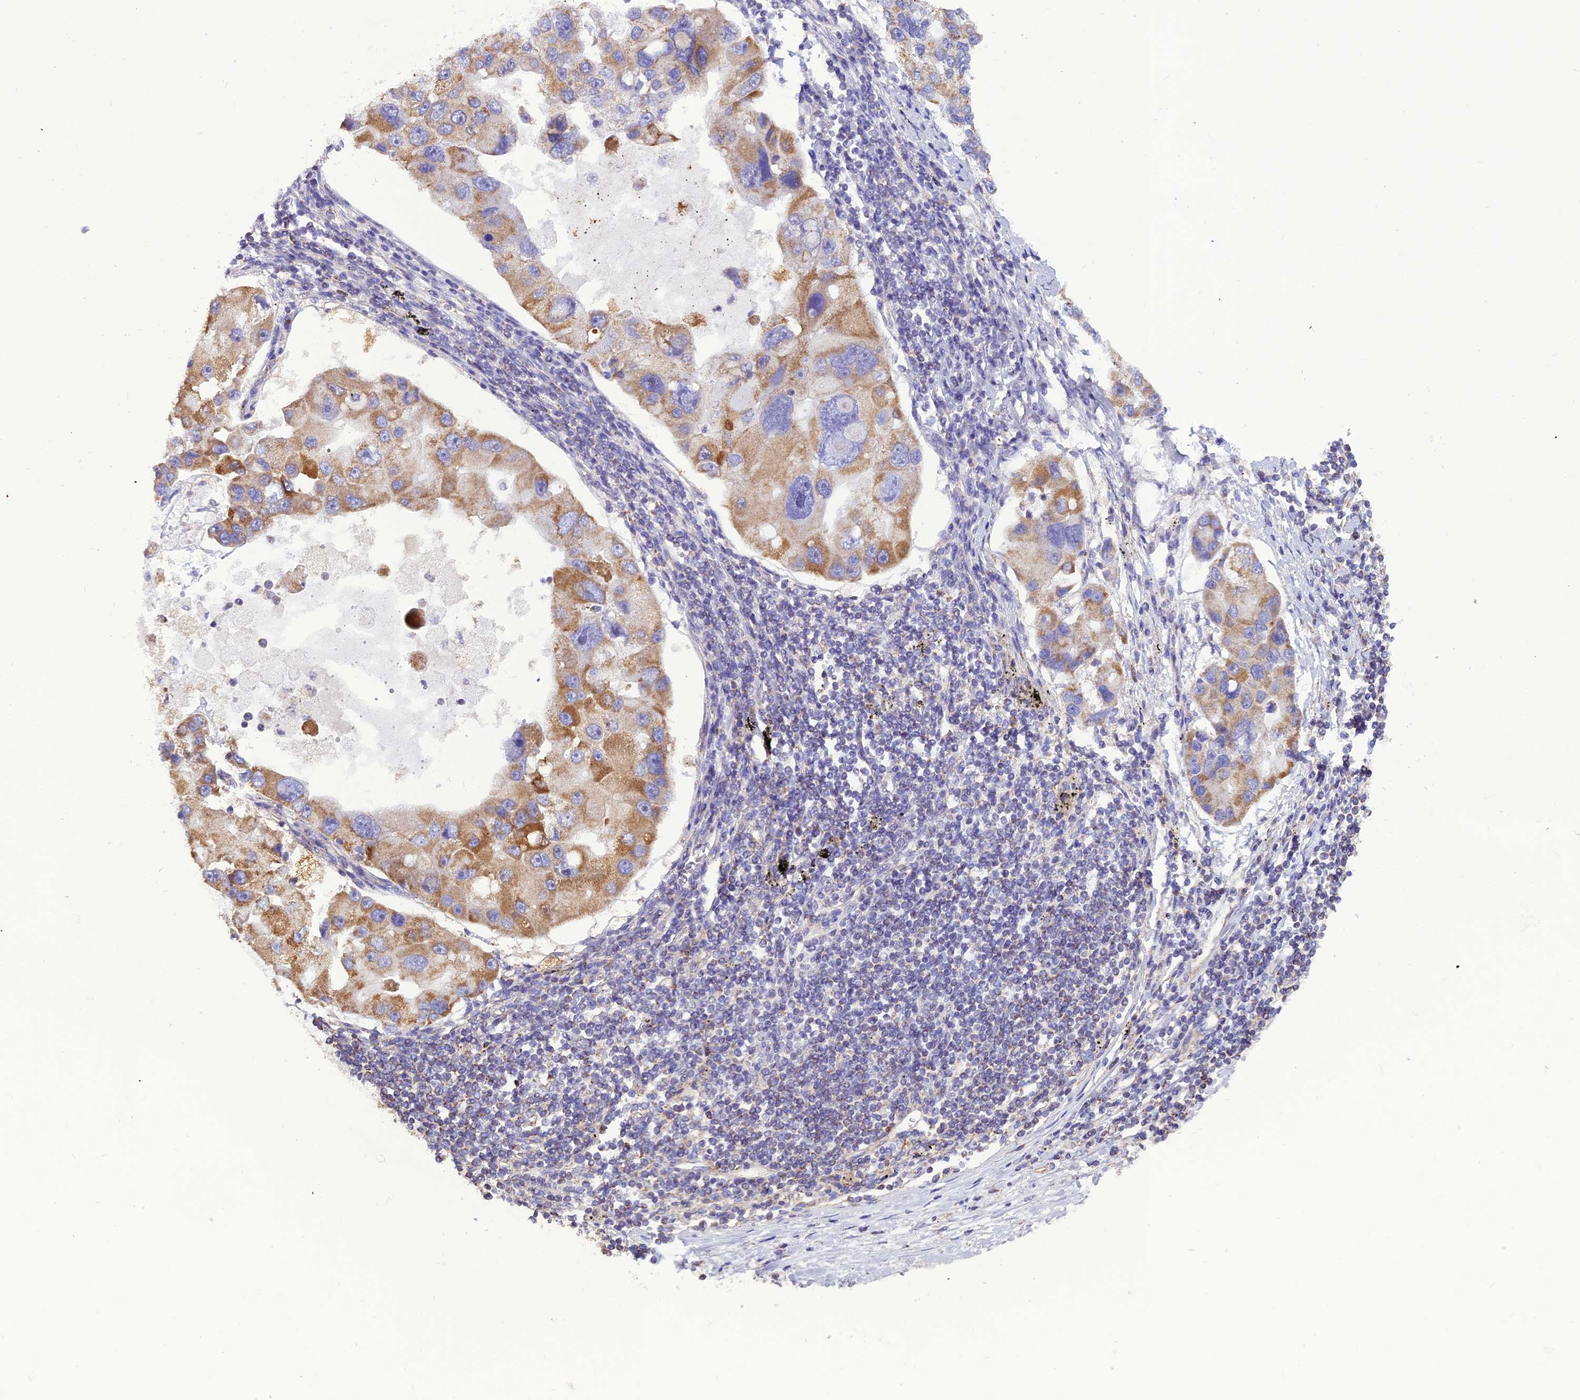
{"staining": {"intensity": "moderate", "quantity": ">75%", "location": "cytoplasmic/membranous"}, "tissue": "lung cancer", "cell_type": "Tumor cells", "image_type": "cancer", "snomed": [{"axis": "morphology", "description": "Adenocarcinoma, NOS"}, {"axis": "topography", "description": "Lung"}], "caption": "This is a histology image of IHC staining of lung cancer, which shows moderate staining in the cytoplasmic/membranous of tumor cells.", "gene": "GPD1", "patient": {"sex": "female", "age": 54}}